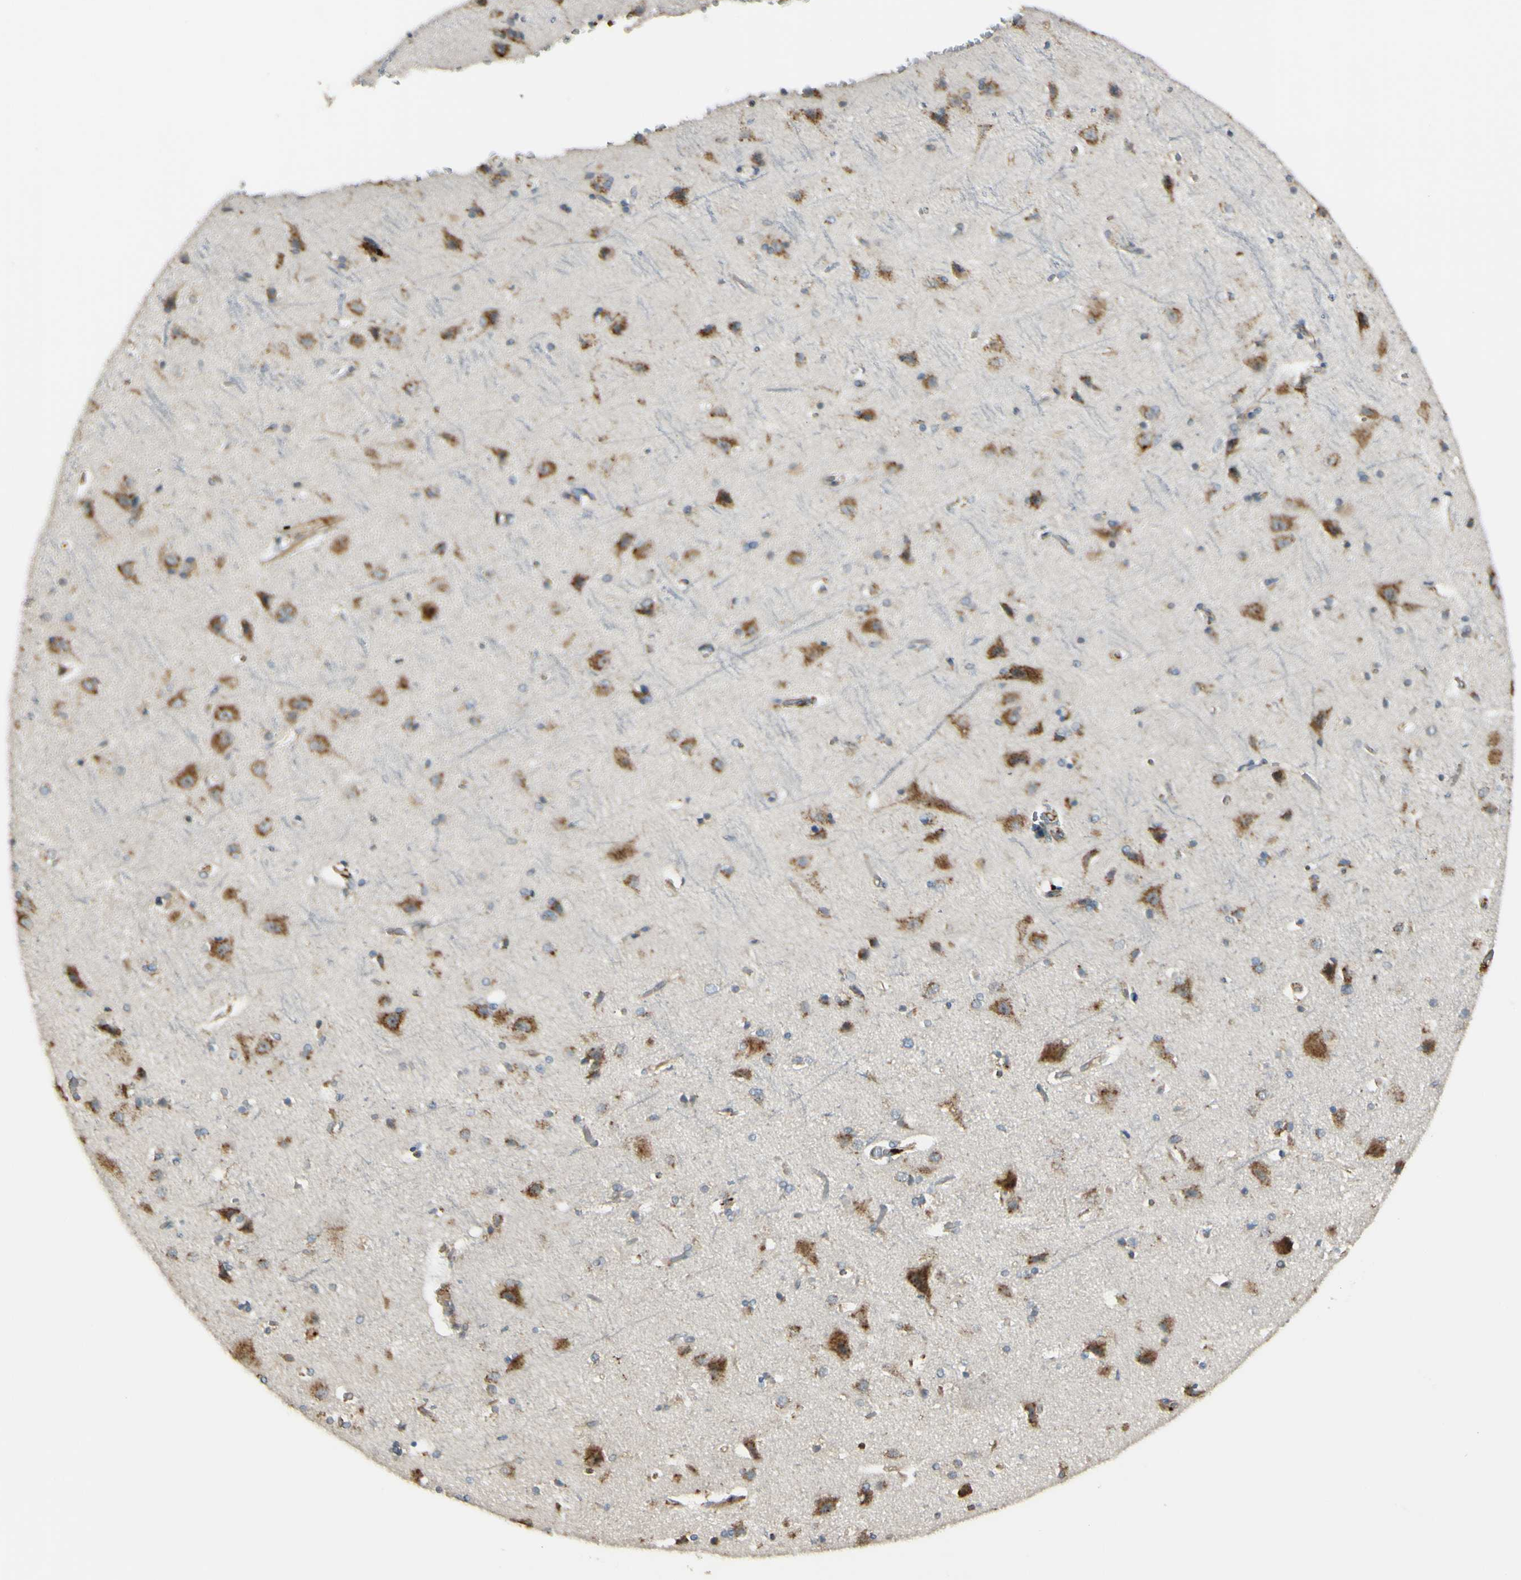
{"staining": {"intensity": "negative", "quantity": "none", "location": "none"}, "tissue": "cerebral cortex", "cell_type": "Endothelial cells", "image_type": "normal", "snomed": [{"axis": "morphology", "description": "Normal tissue, NOS"}, {"axis": "topography", "description": "Cerebral cortex"}], "caption": "Immunohistochemistry histopathology image of benign cerebral cortex: cerebral cortex stained with DAB (3,3'-diaminobenzidine) demonstrates no significant protein positivity in endothelial cells.", "gene": "NDFIP1", "patient": {"sex": "female", "age": 54}}